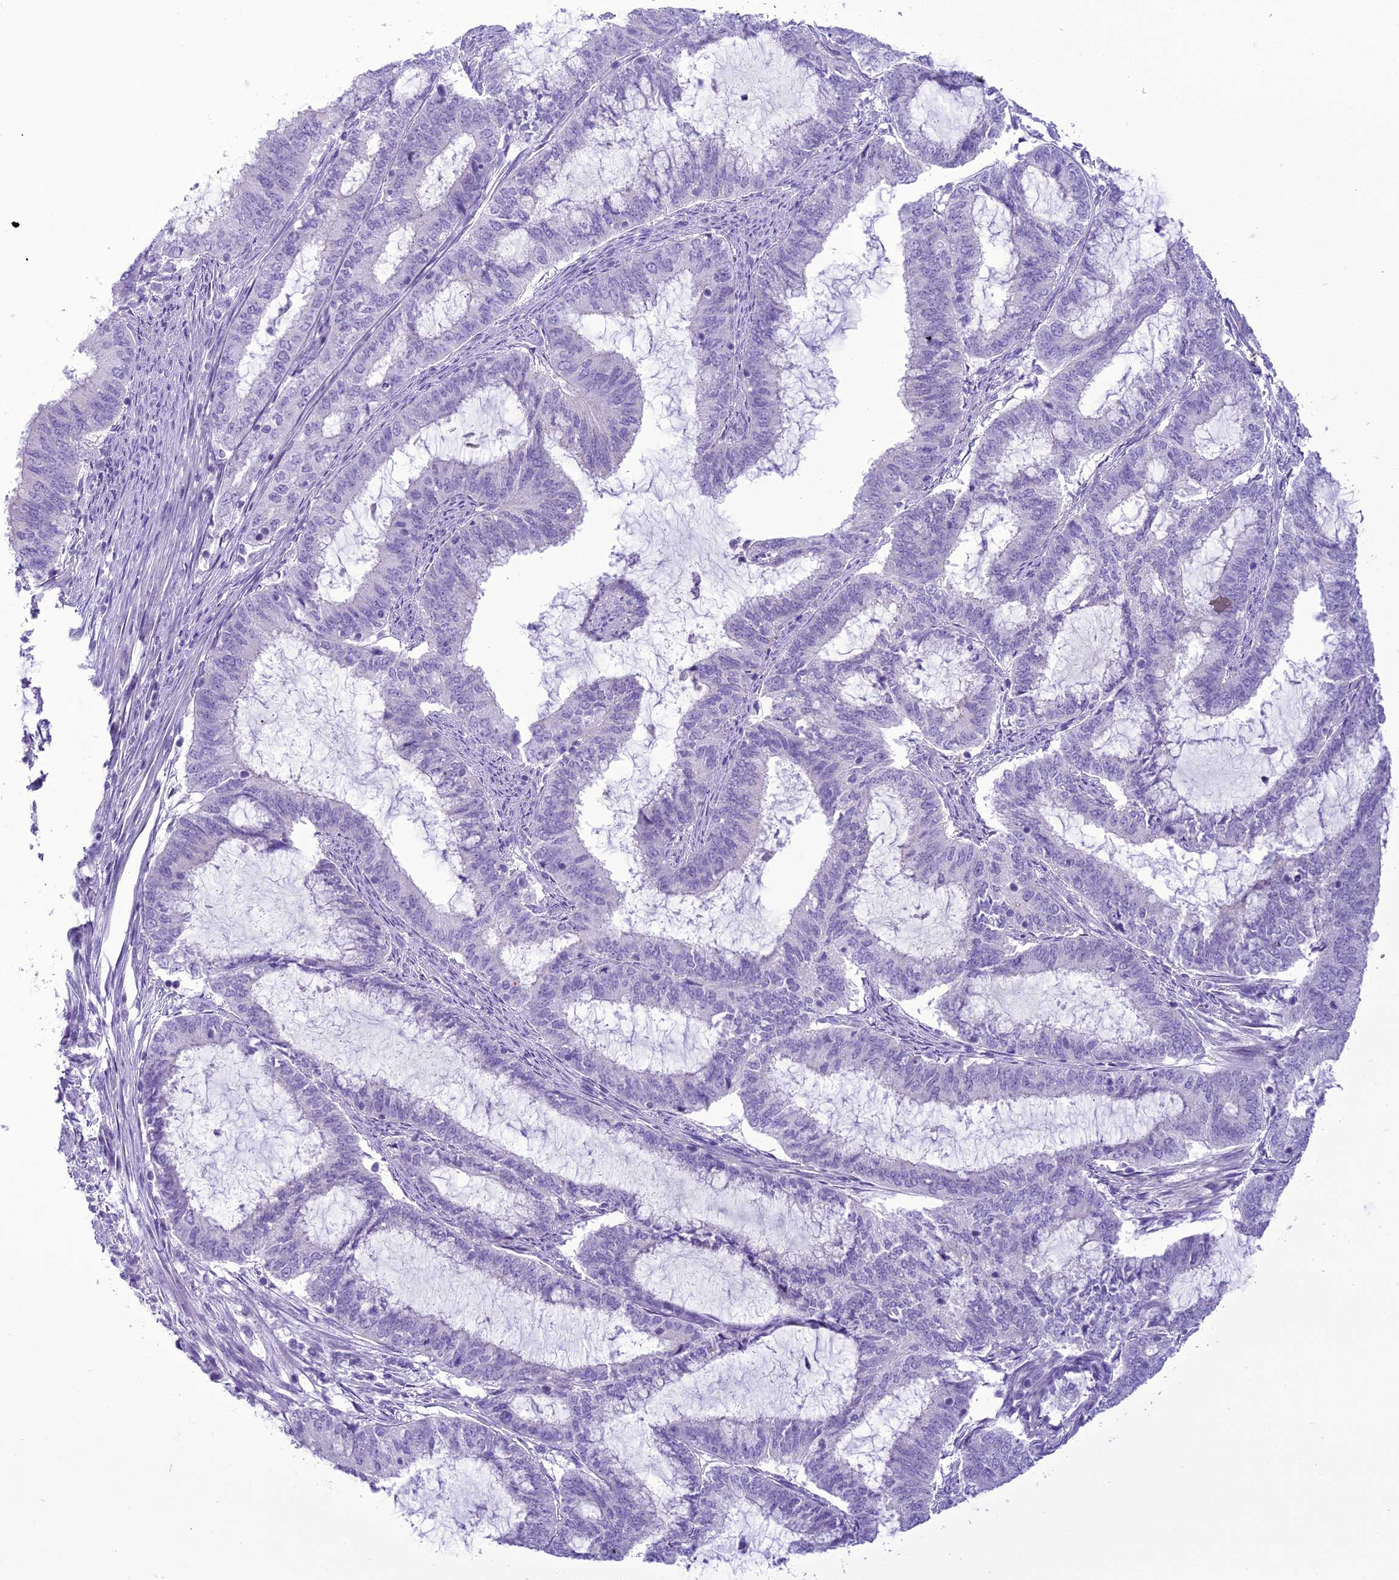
{"staining": {"intensity": "negative", "quantity": "none", "location": "none"}, "tissue": "endometrial cancer", "cell_type": "Tumor cells", "image_type": "cancer", "snomed": [{"axis": "morphology", "description": "Adenocarcinoma, NOS"}, {"axis": "topography", "description": "Endometrium"}], "caption": "Photomicrograph shows no significant protein expression in tumor cells of endometrial cancer. The staining is performed using DAB (3,3'-diaminobenzidine) brown chromogen with nuclei counter-stained in using hematoxylin.", "gene": "B9D2", "patient": {"sex": "female", "age": 51}}